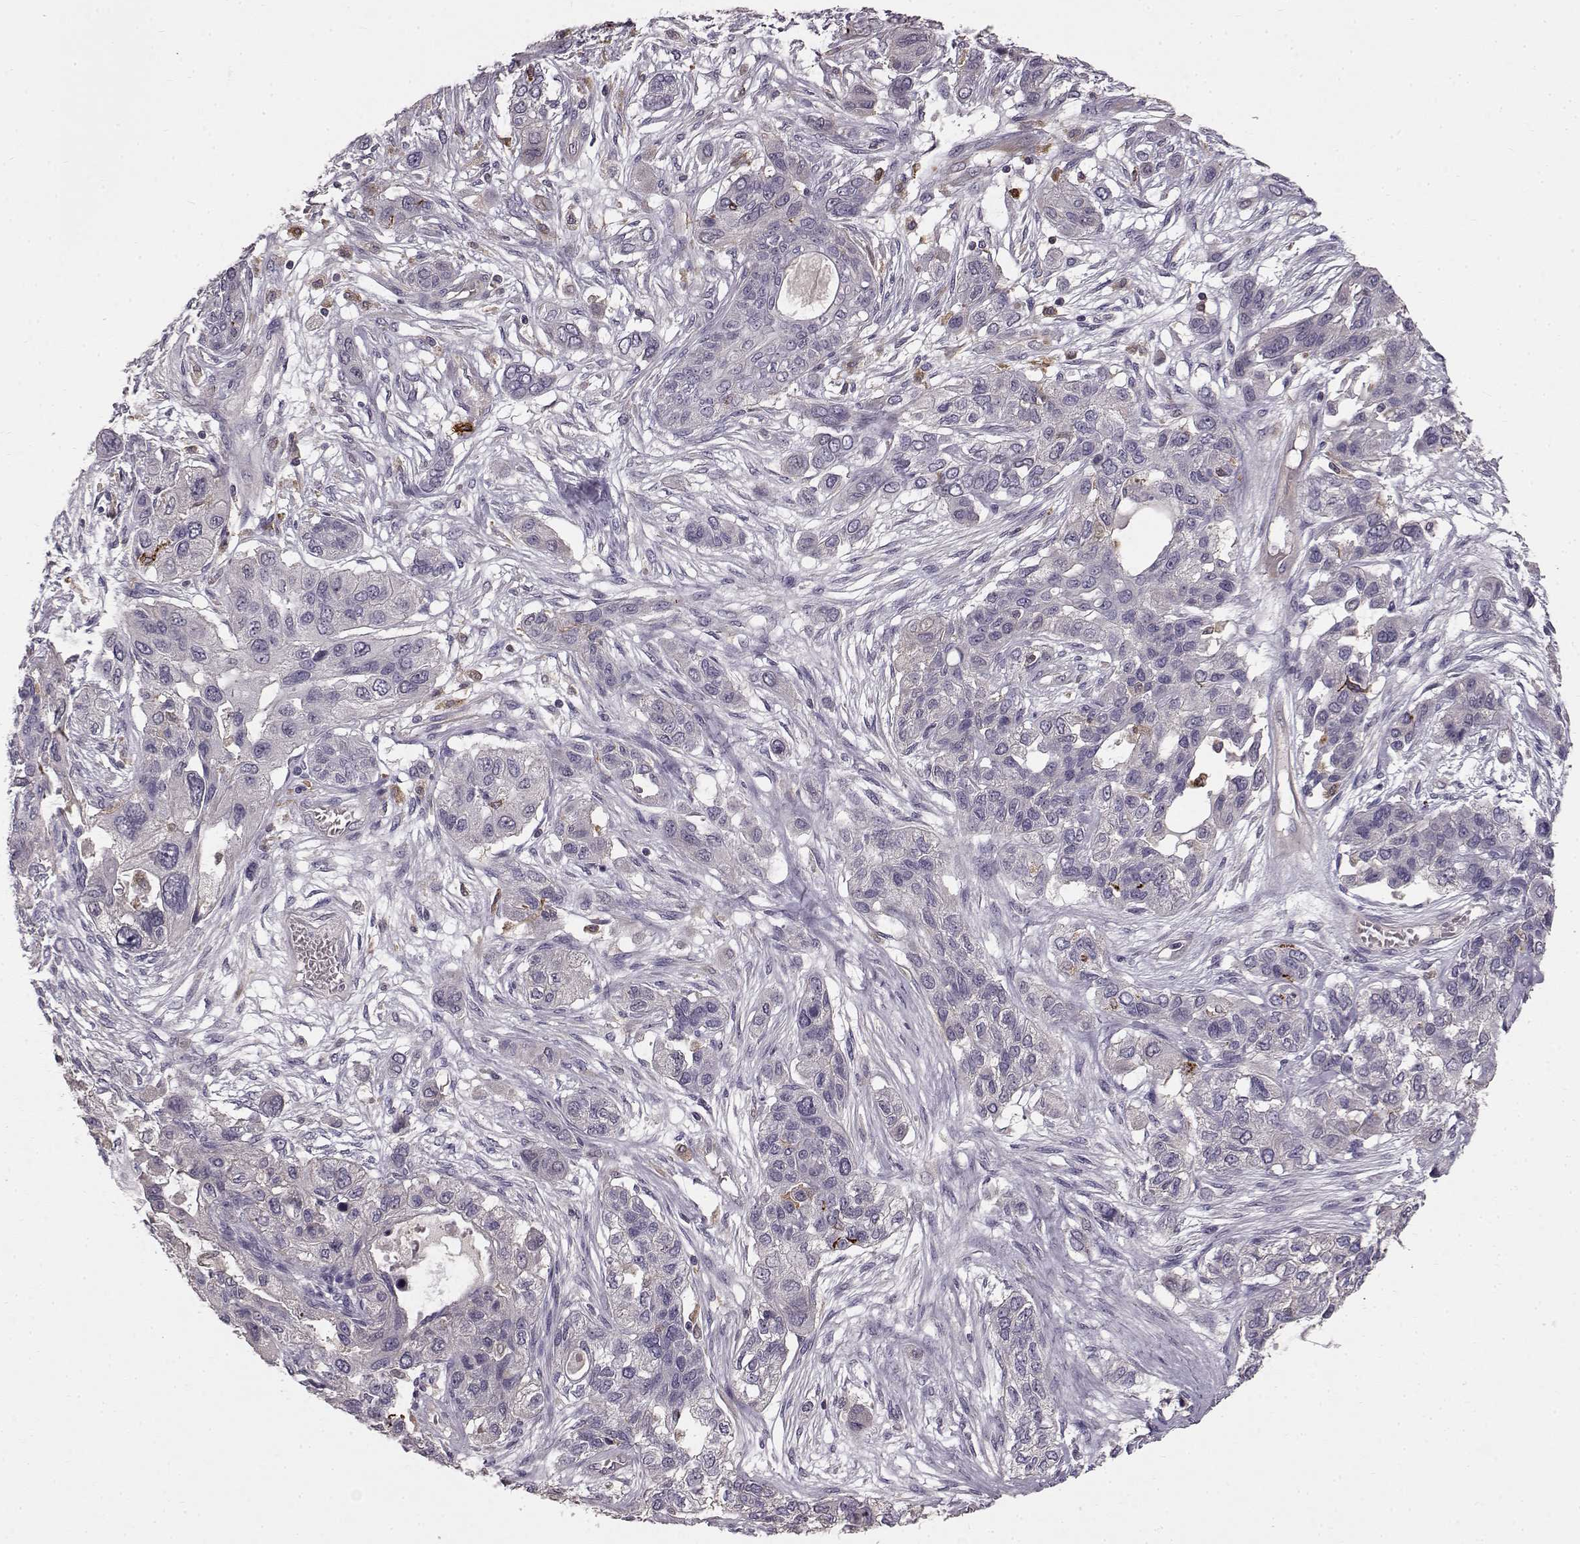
{"staining": {"intensity": "negative", "quantity": "none", "location": "none"}, "tissue": "lung cancer", "cell_type": "Tumor cells", "image_type": "cancer", "snomed": [{"axis": "morphology", "description": "Squamous cell carcinoma, NOS"}, {"axis": "topography", "description": "Lung"}], "caption": "Squamous cell carcinoma (lung) stained for a protein using immunohistochemistry displays no staining tumor cells.", "gene": "CCNF", "patient": {"sex": "female", "age": 70}}